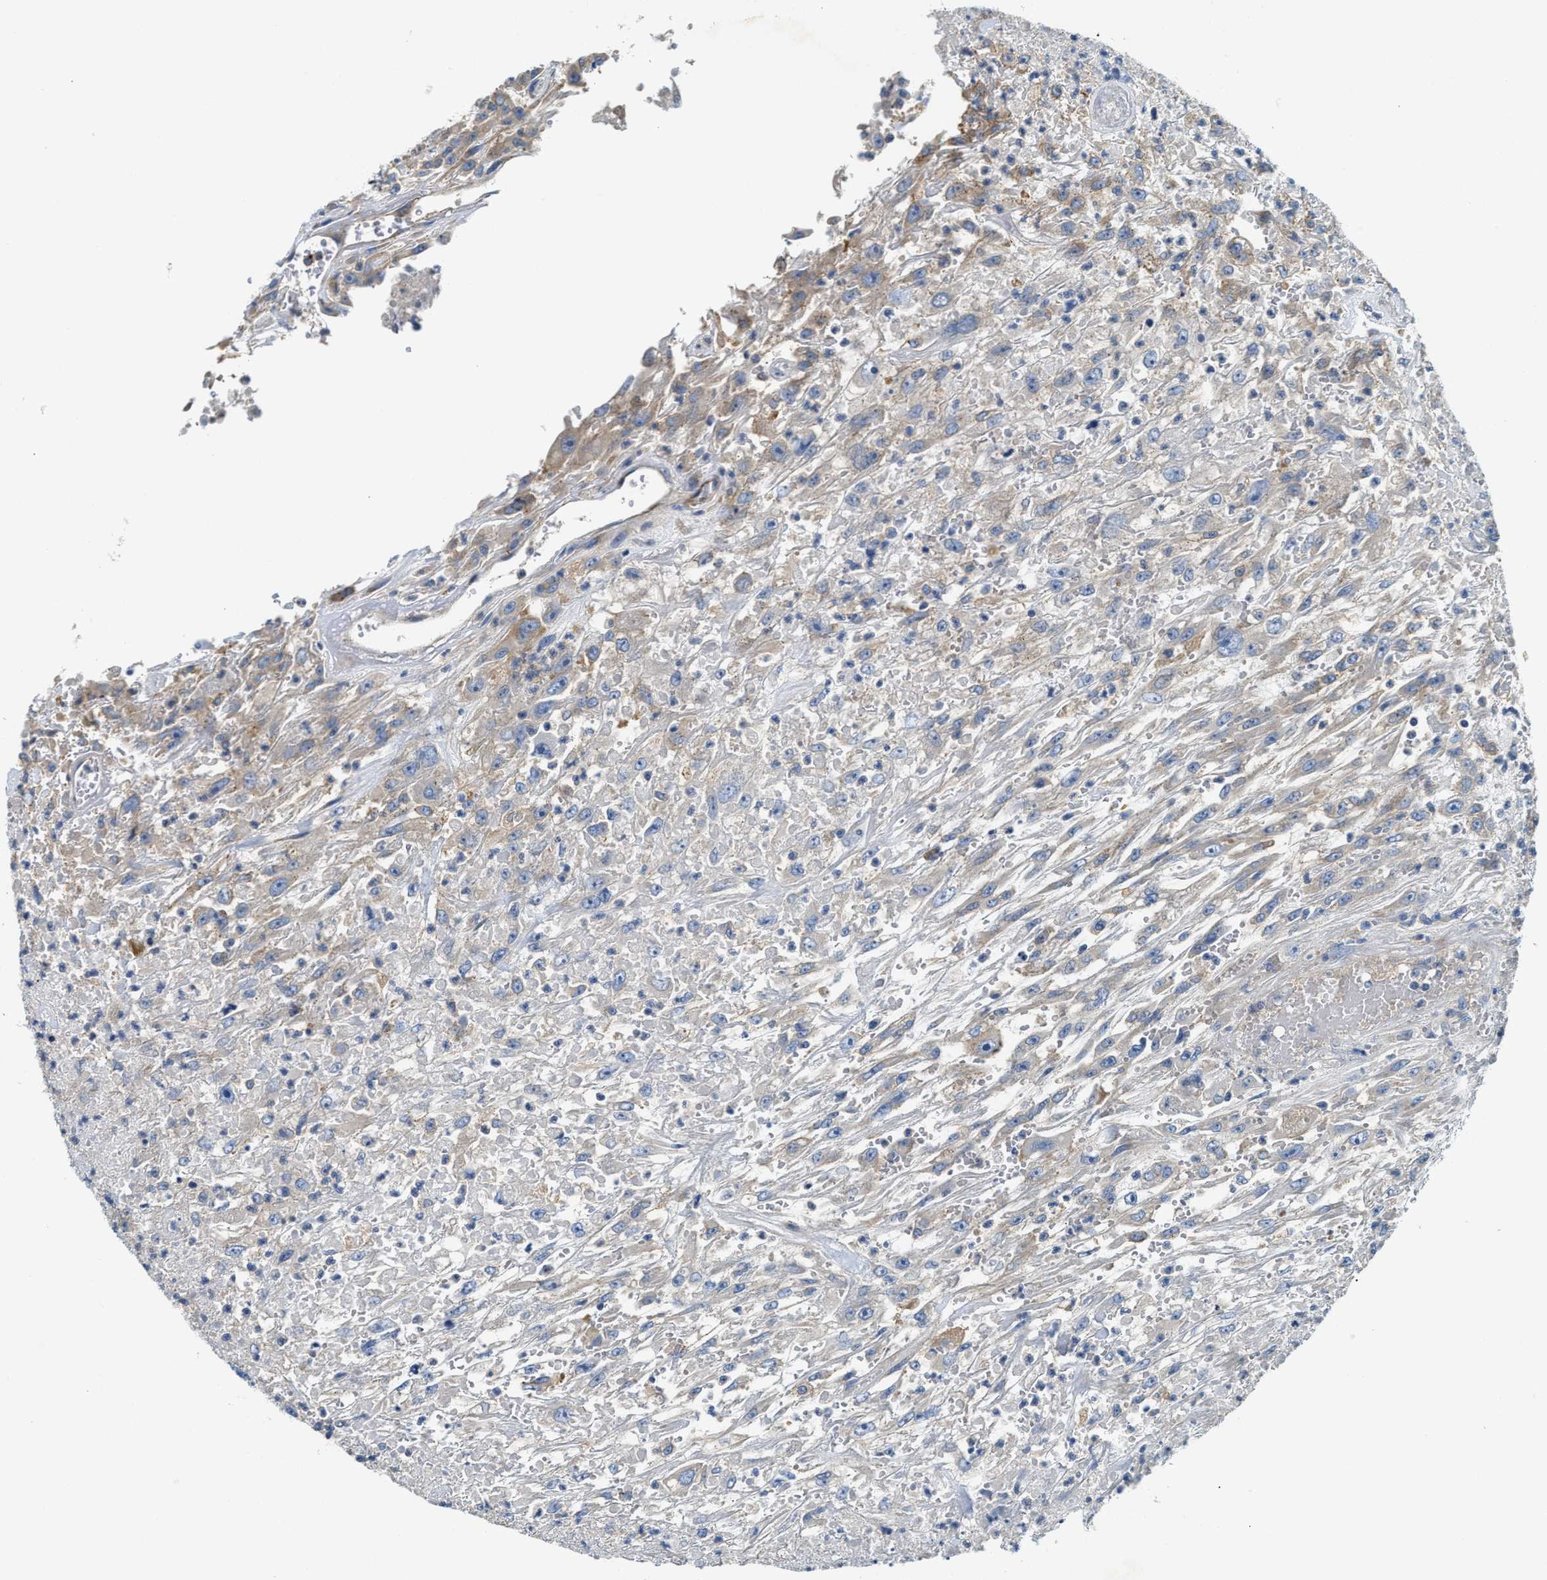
{"staining": {"intensity": "negative", "quantity": "none", "location": "none"}, "tissue": "urothelial cancer", "cell_type": "Tumor cells", "image_type": "cancer", "snomed": [{"axis": "morphology", "description": "Urothelial carcinoma, High grade"}, {"axis": "topography", "description": "Urinary bladder"}], "caption": "IHC micrograph of human high-grade urothelial carcinoma stained for a protein (brown), which displays no positivity in tumor cells. (Stains: DAB immunohistochemistry (IHC) with hematoxylin counter stain, Microscopy: brightfield microscopy at high magnification).", "gene": "NSUN7", "patient": {"sex": "male", "age": 46}}